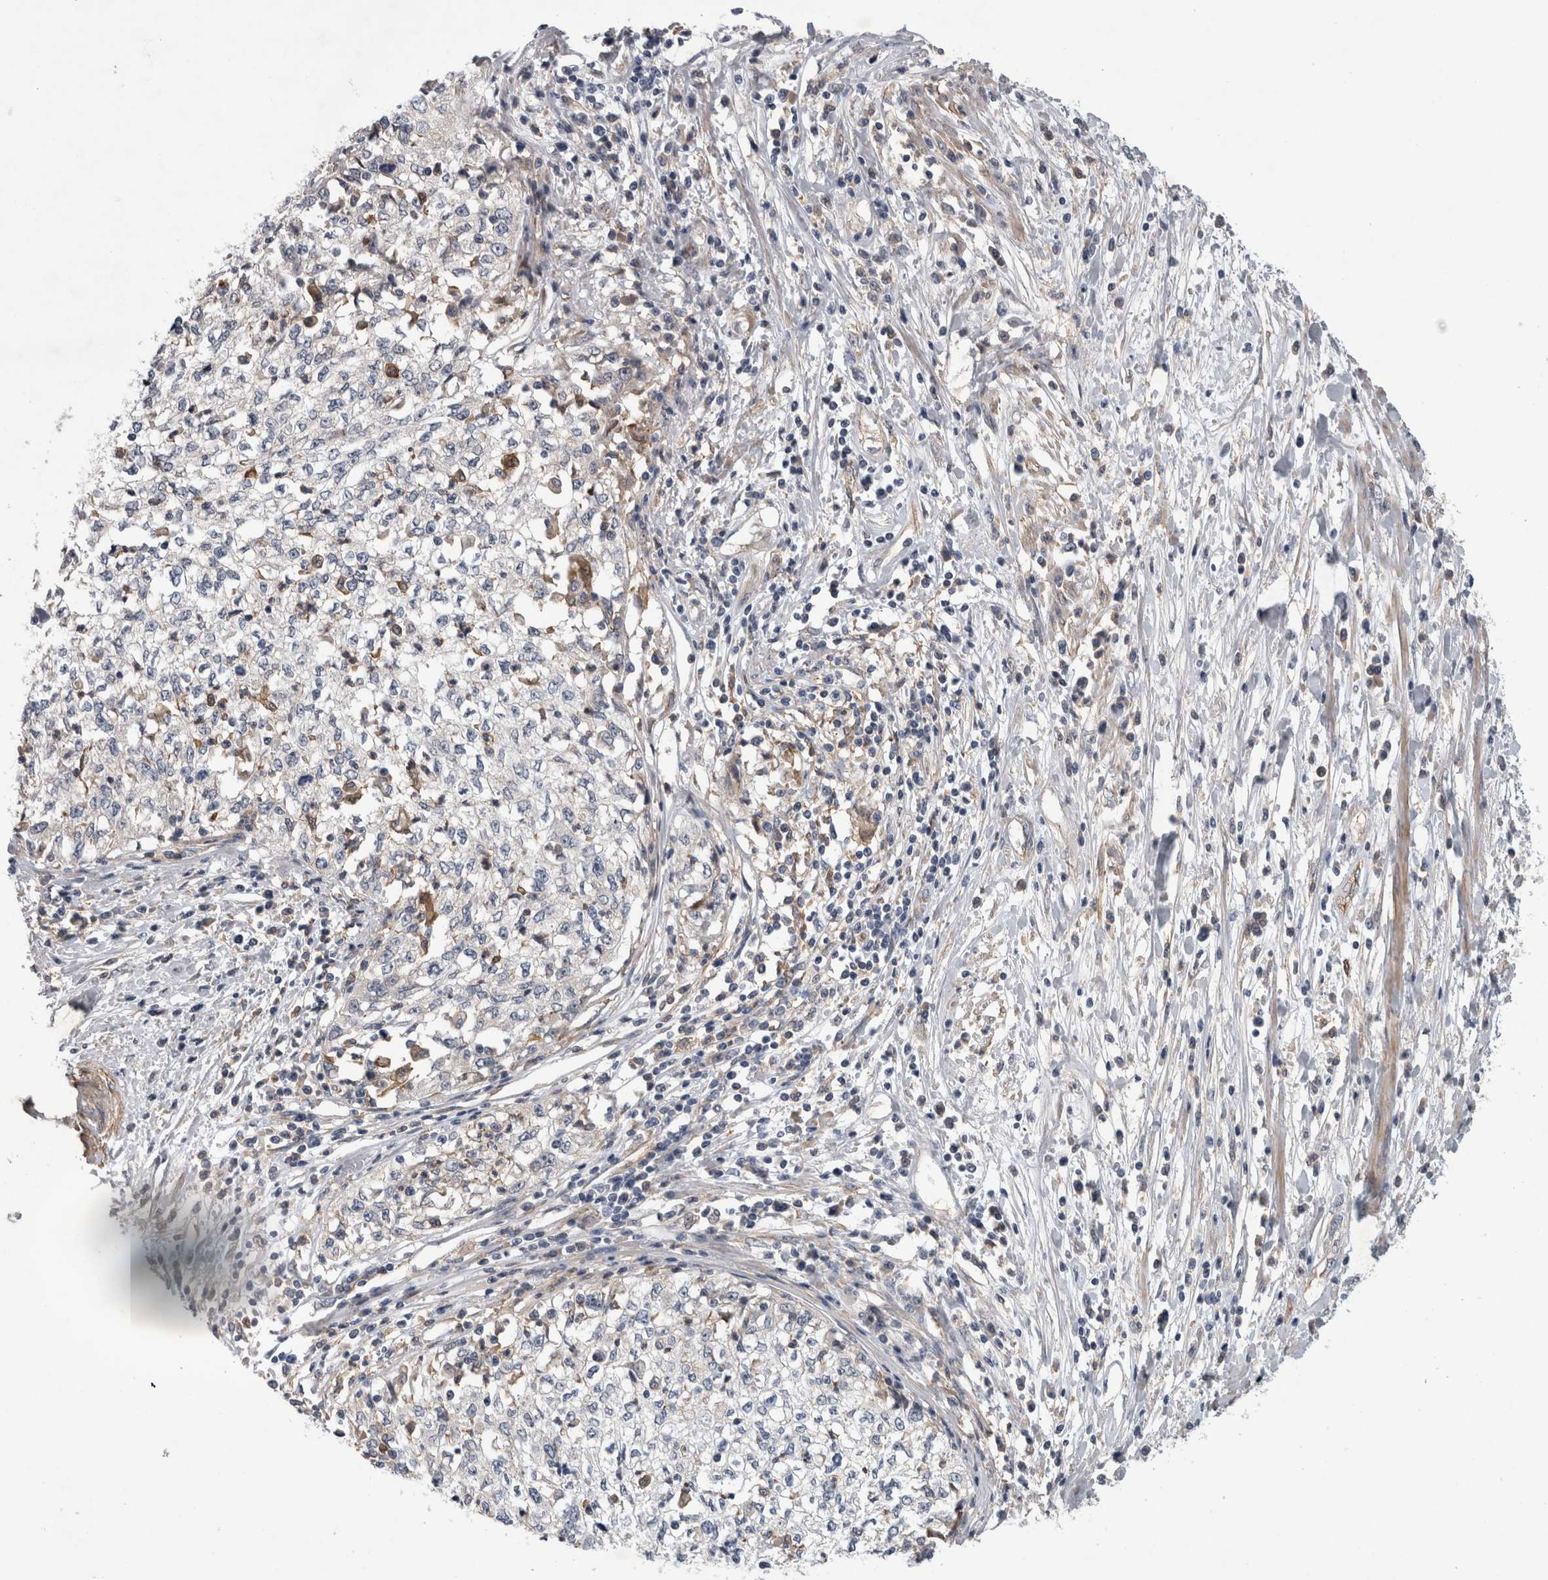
{"staining": {"intensity": "negative", "quantity": "none", "location": "none"}, "tissue": "cervical cancer", "cell_type": "Tumor cells", "image_type": "cancer", "snomed": [{"axis": "morphology", "description": "Squamous cell carcinoma, NOS"}, {"axis": "topography", "description": "Cervix"}], "caption": "The IHC image has no significant positivity in tumor cells of cervical cancer (squamous cell carcinoma) tissue.", "gene": "ANKFY1", "patient": {"sex": "female", "age": 57}}